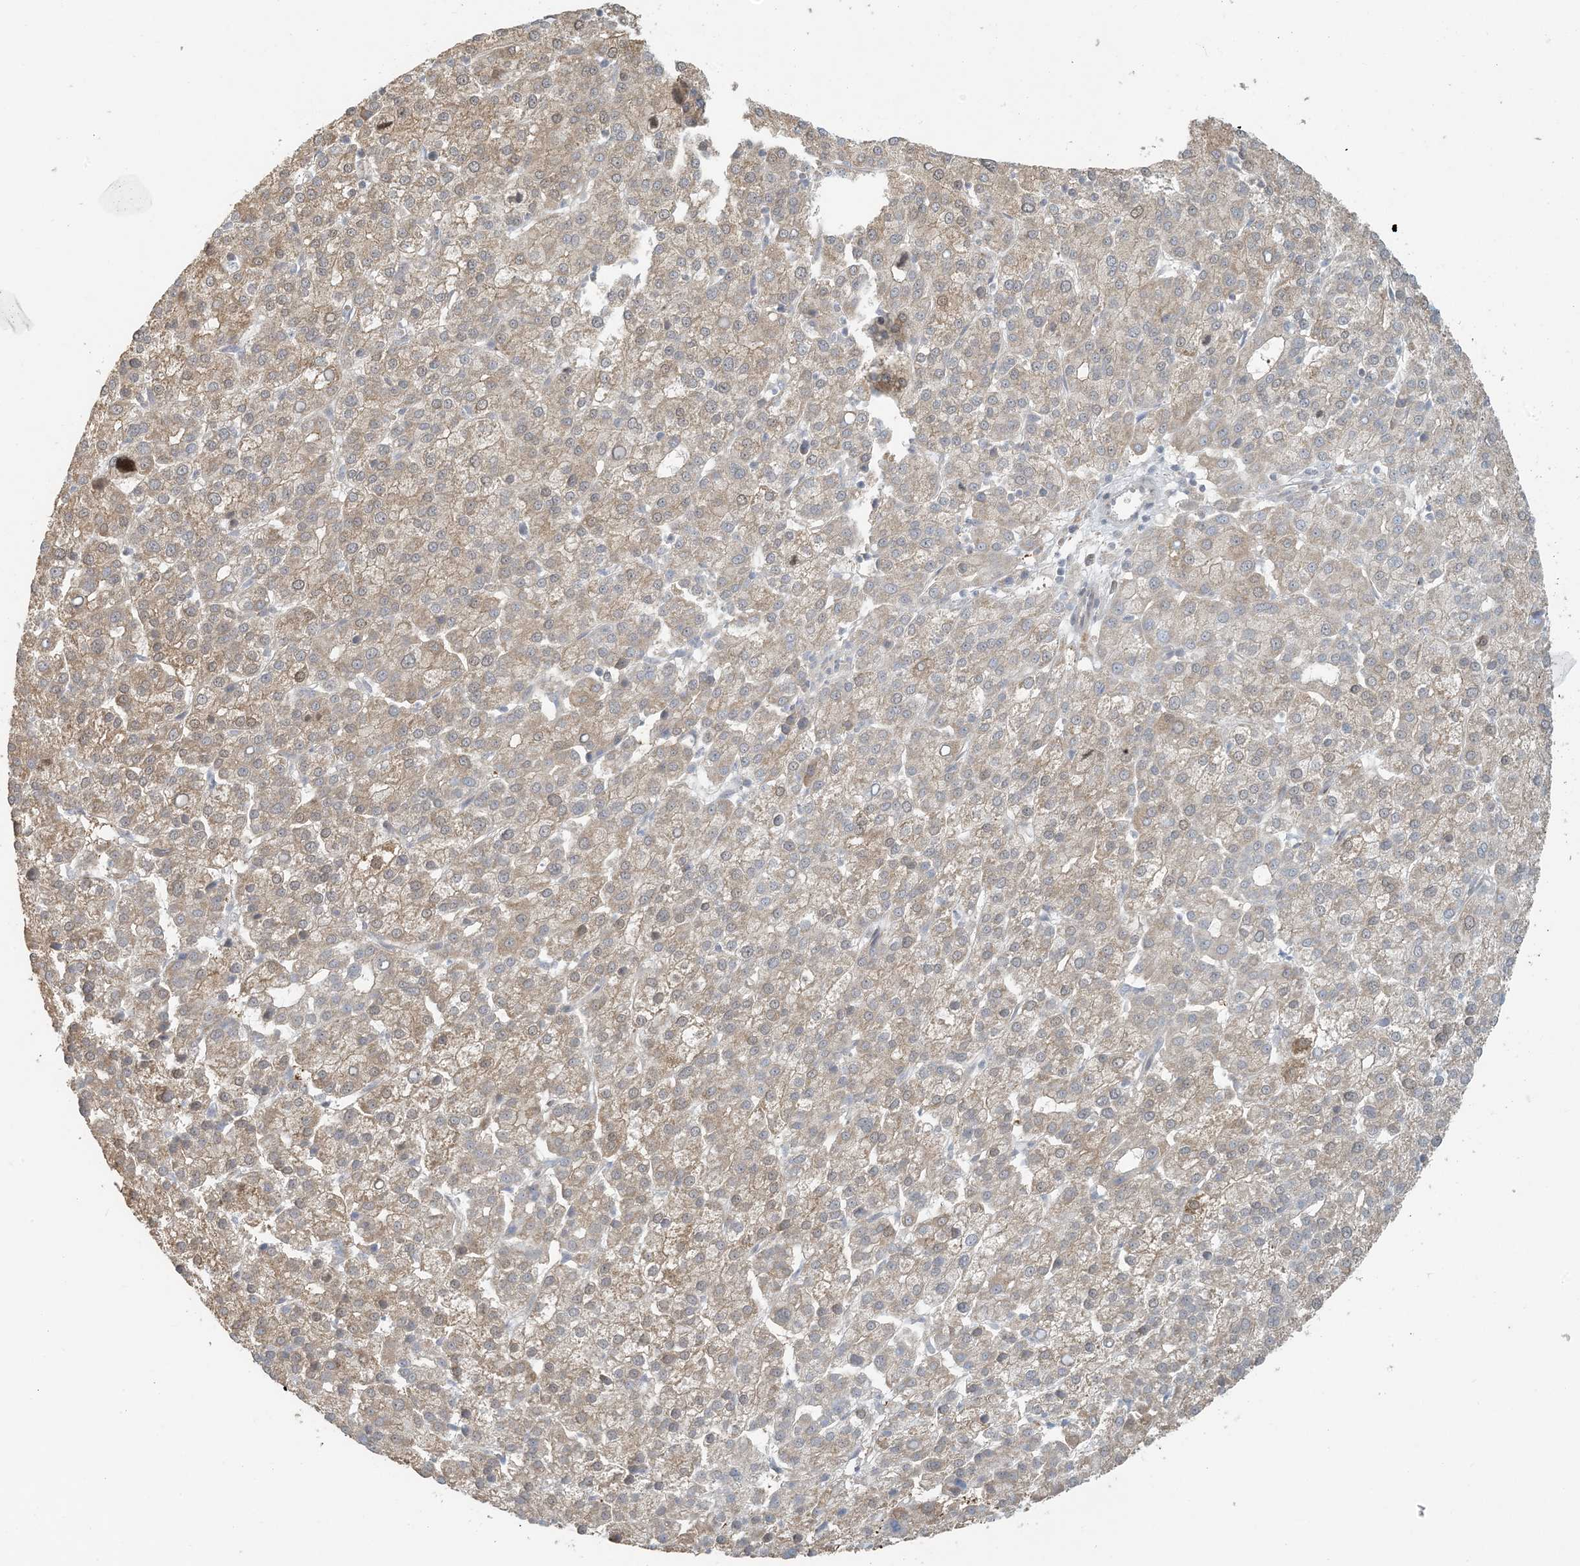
{"staining": {"intensity": "weak", "quantity": ">75%", "location": "cytoplasmic/membranous"}, "tissue": "liver cancer", "cell_type": "Tumor cells", "image_type": "cancer", "snomed": [{"axis": "morphology", "description": "Carcinoma, Hepatocellular, NOS"}, {"axis": "topography", "description": "Liver"}], "caption": "Weak cytoplasmic/membranous protein staining is appreciated in approximately >75% of tumor cells in liver cancer.", "gene": "BCORL1", "patient": {"sex": "female", "age": 58}}